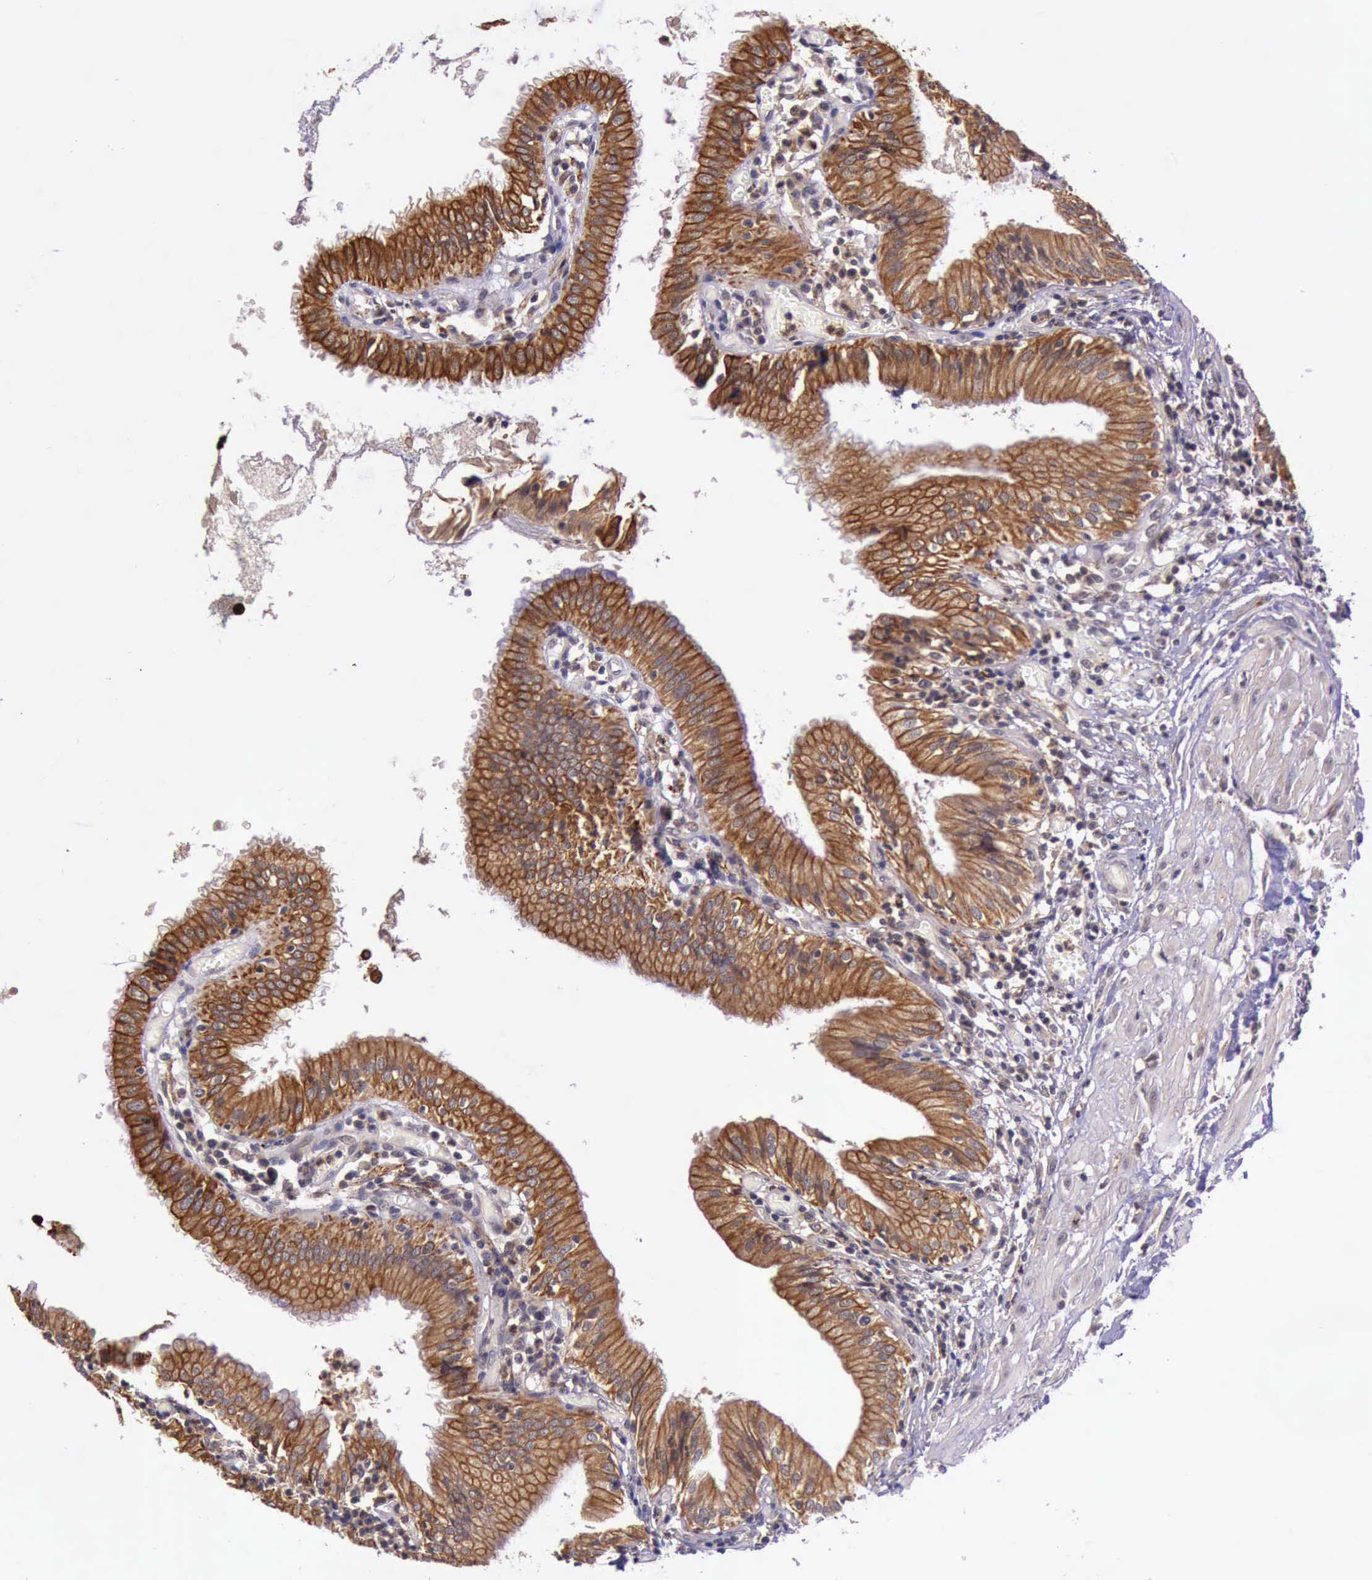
{"staining": {"intensity": "strong", "quantity": ">75%", "location": "cytoplasmic/membranous"}, "tissue": "gallbladder", "cell_type": "Glandular cells", "image_type": "normal", "snomed": [{"axis": "morphology", "description": "Normal tissue, NOS"}, {"axis": "topography", "description": "Gallbladder"}], "caption": "Immunohistochemical staining of benign human gallbladder displays high levels of strong cytoplasmic/membranous positivity in approximately >75% of glandular cells.", "gene": "PRICKLE3", "patient": {"sex": "male", "age": 58}}